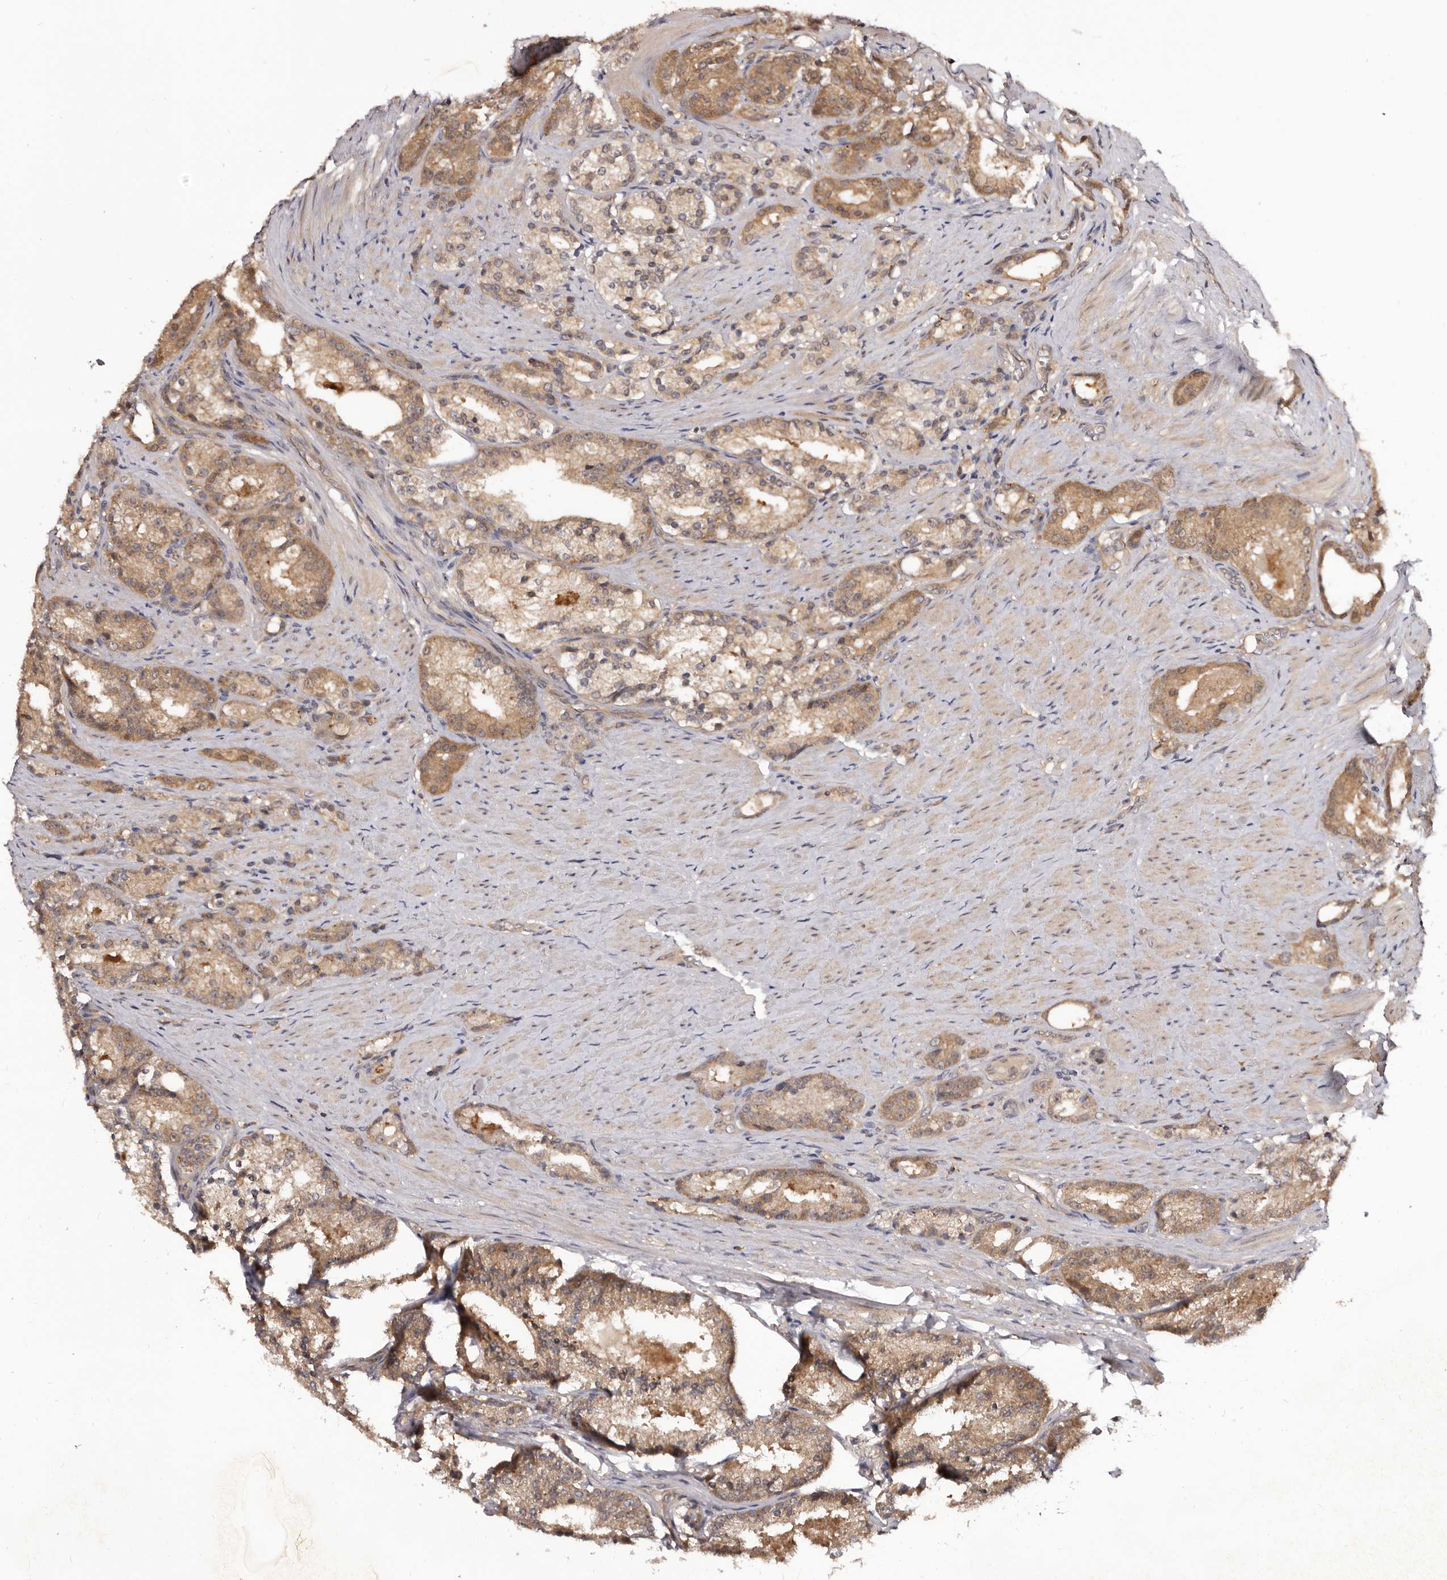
{"staining": {"intensity": "moderate", "quantity": ">75%", "location": "cytoplasmic/membranous"}, "tissue": "prostate cancer", "cell_type": "Tumor cells", "image_type": "cancer", "snomed": [{"axis": "morphology", "description": "Adenocarcinoma, High grade"}, {"axis": "topography", "description": "Prostate"}], "caption": "The image reveals immunohistochemical staining of prostate cancer. There is moderate cytoplasmic/membranous positivity is identified in approximately >75% of tumor cells.", "gene": "MDP1", "patient": {"sex": "male", "age": 60}}